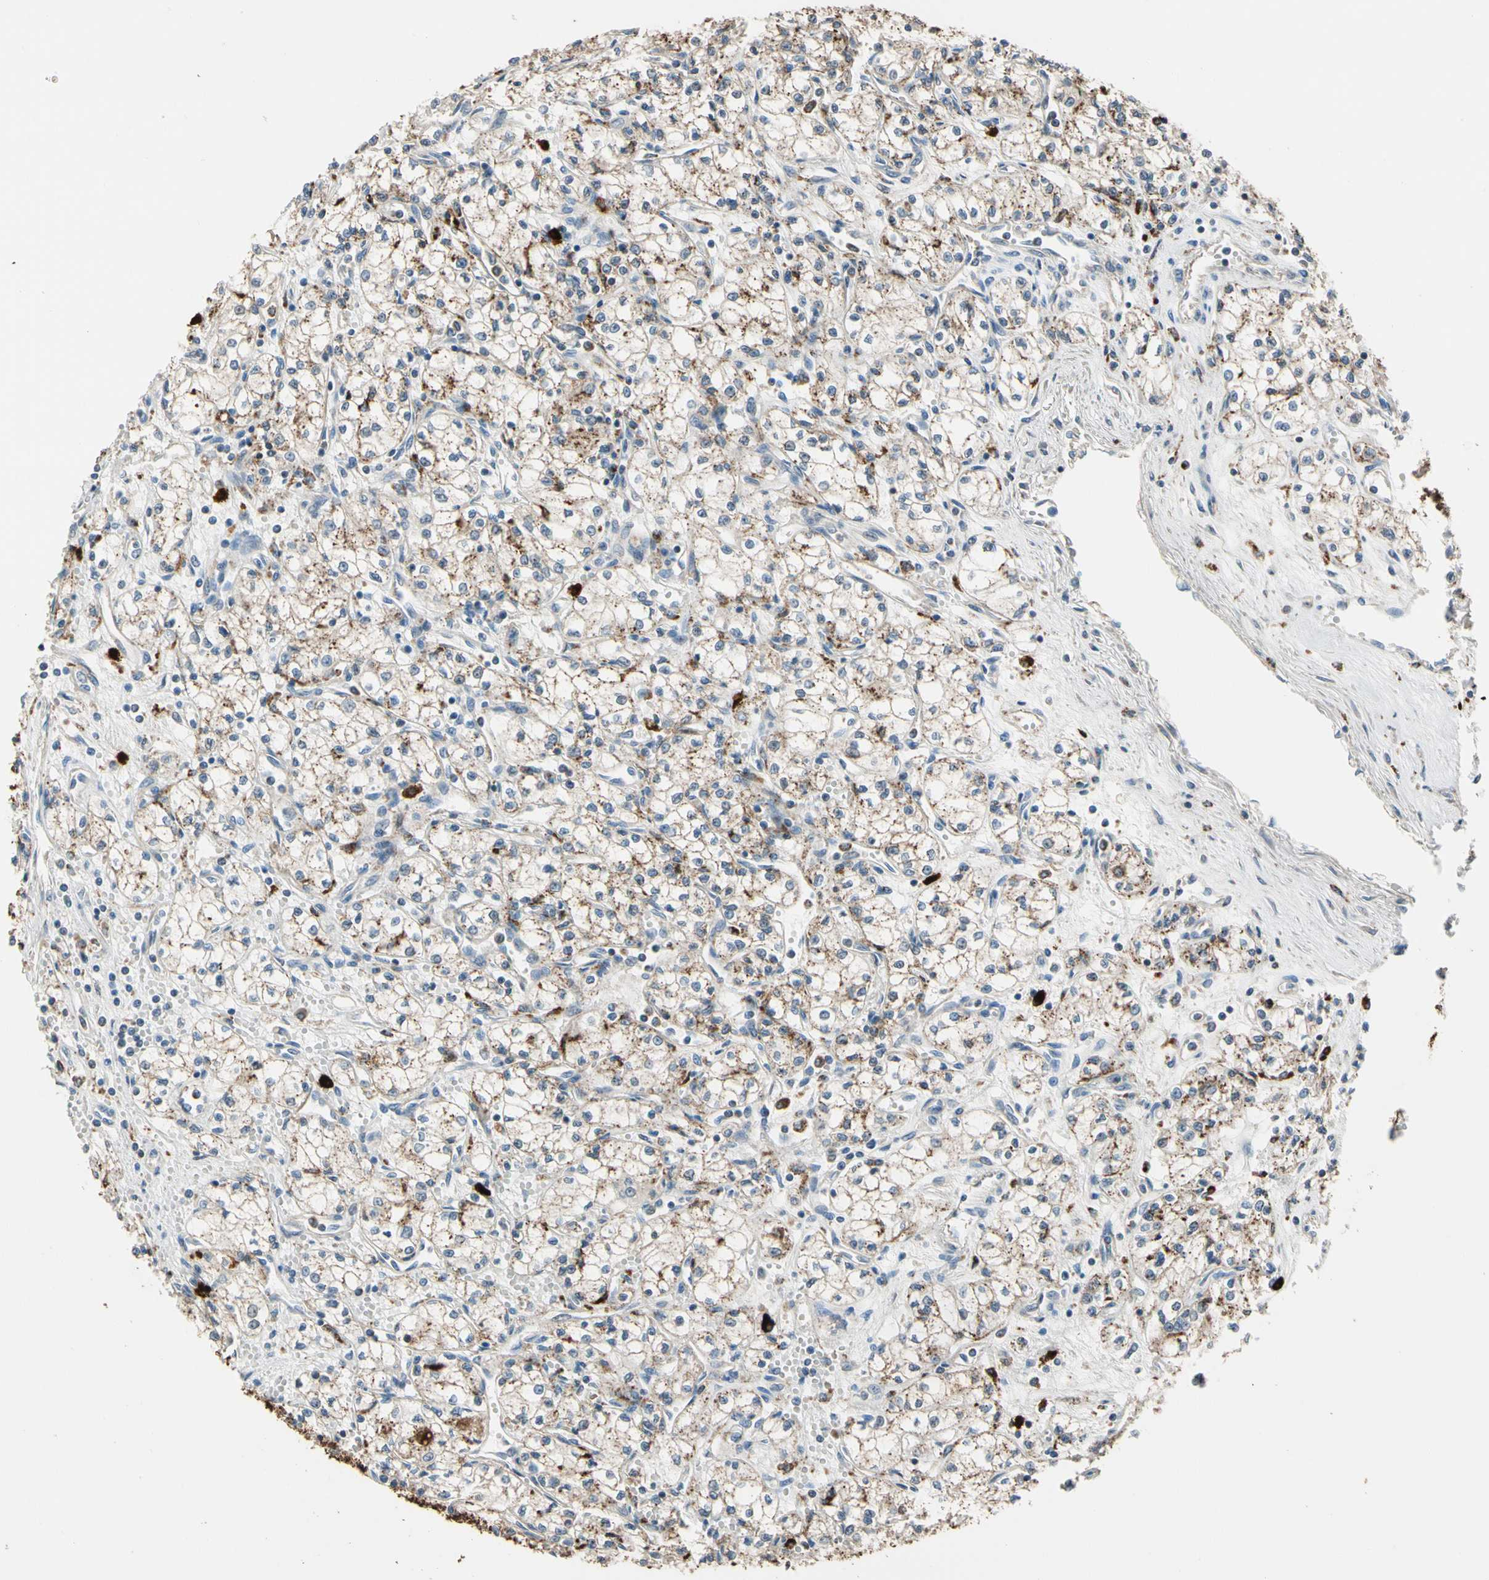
{"staining": {"intensity": "moderate", "quantity": "25%-75%", "location": "cytoplasmic/membranous"}, "tissue": "renal cancer", "cell_type": "Tumor cells", "image_type": "cancer", "snomed": [{"axis": "morphology", "description": "Normal tissue, NOS"}, {"axis": "morphology", "description": "Adenocarcinoma, NOS"}, {"axis": "topography", "description": "Kidney"}], "caption": "Immunohistochemistry photomicrograph of renal cancer (adenocarcinoma) stained for a protein (brown), which exhibits medium levels of moderate cytoplasmic/membranous expression in approximately 25%-75% of tumor cells.", "gene": "GM2A", "patient": {"sex": "male", "age": 59}}